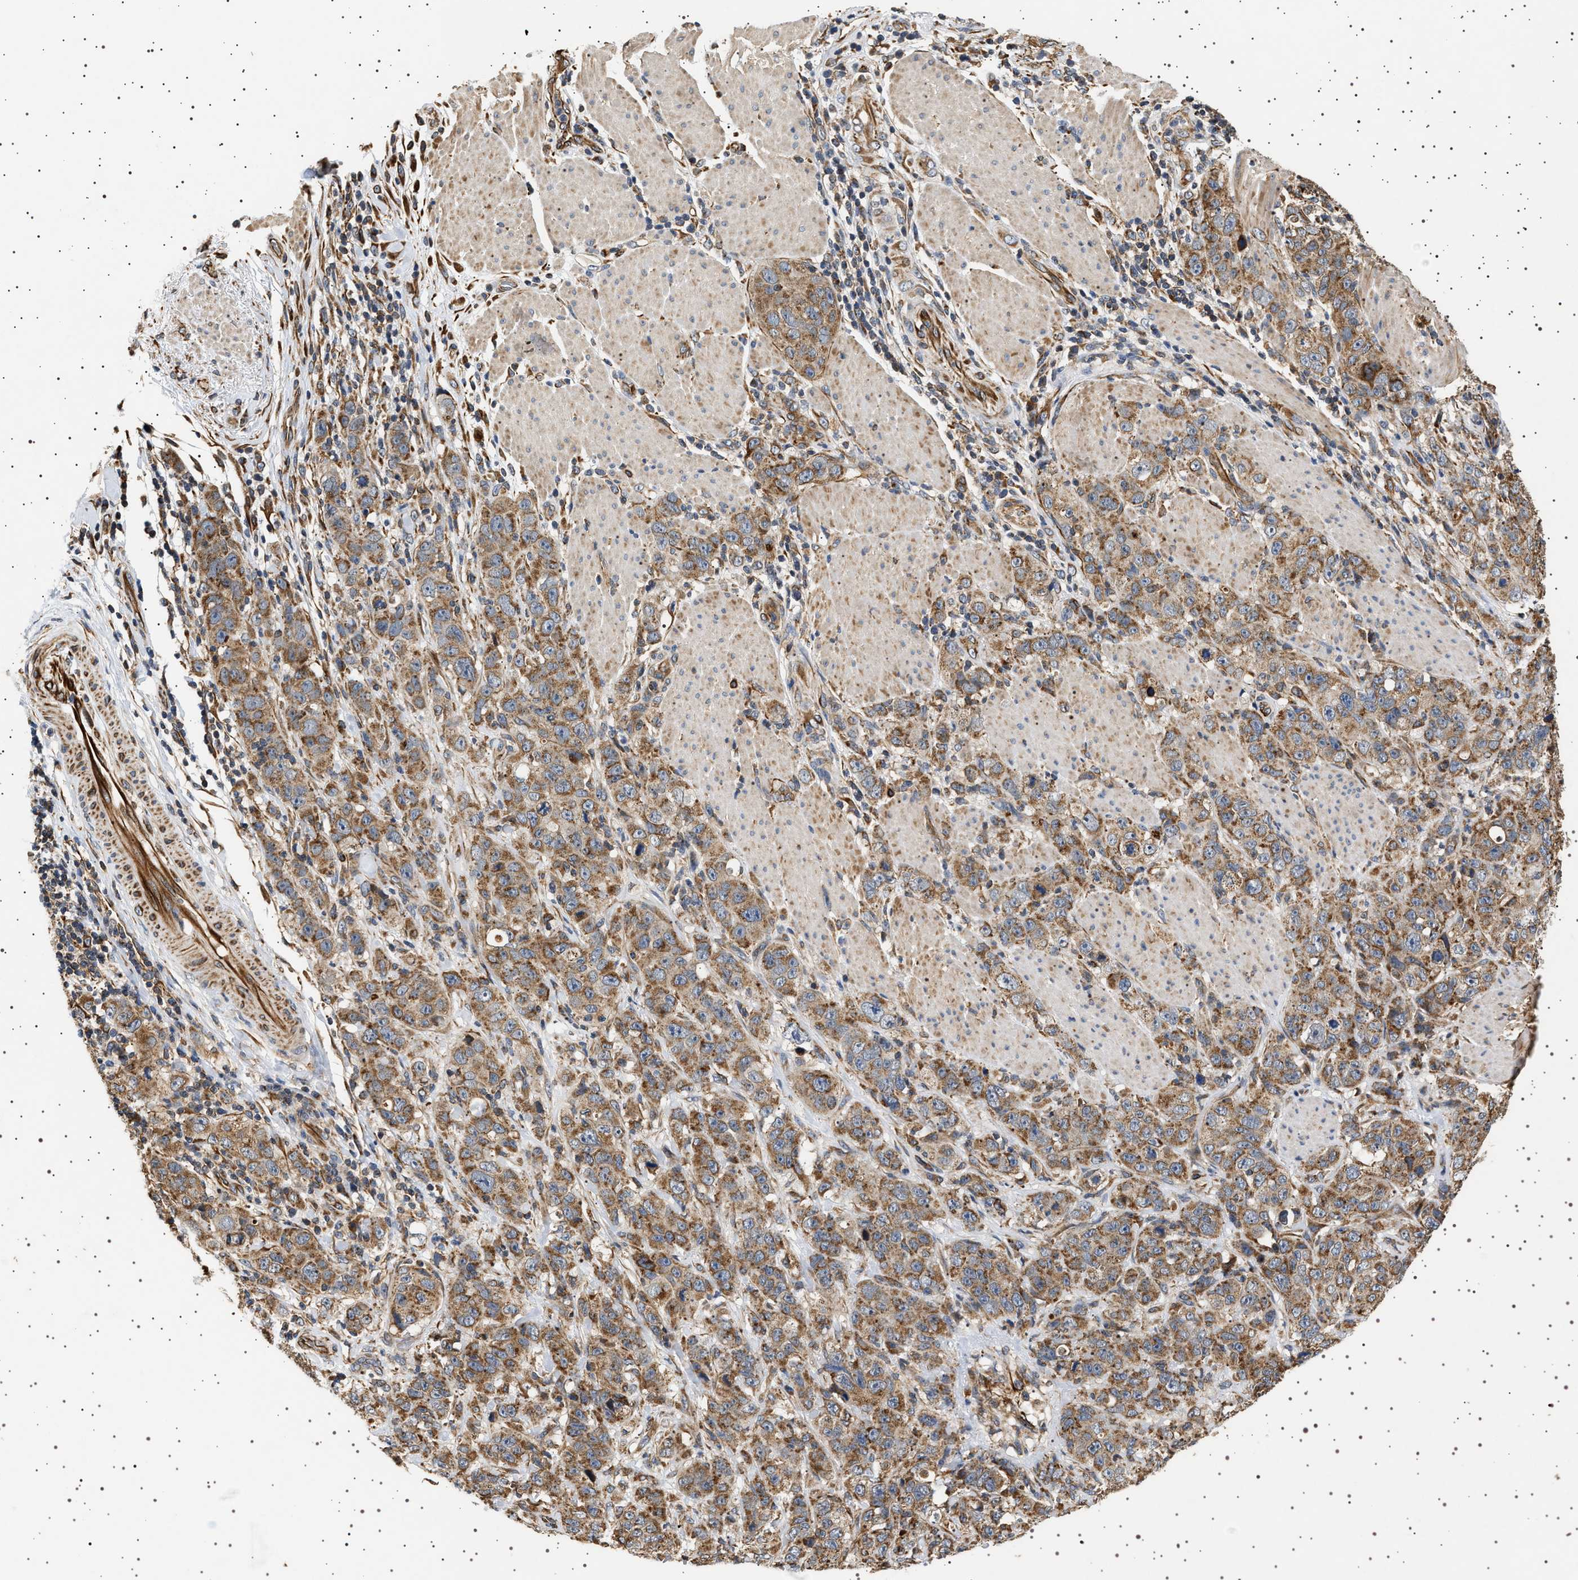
{"staining": {"intensity": "moderate", "quantity": ">75%", "location": "cytoplasmic/membranous"}, "tissue": "stomach cancer", "cell_type": "Tumor cells", "image_type": "cancer", "snomed": [{"axis": "morphology", "description": "Adenocarcinoma, NOS"}, {"axis": "topography", "description": "Stomach"}], "caption": "The histopathology image shows immunohistochemical staining of adenocarcinoma (stomach). There is moderate cytoplasmic/membranous positivity is seen in about >75% of tumor cells. The protein is shown in brown color, while the nuclei are stained blue.", "gene": "TRUB2", "patient": {"sex": "male", "age": 48}}